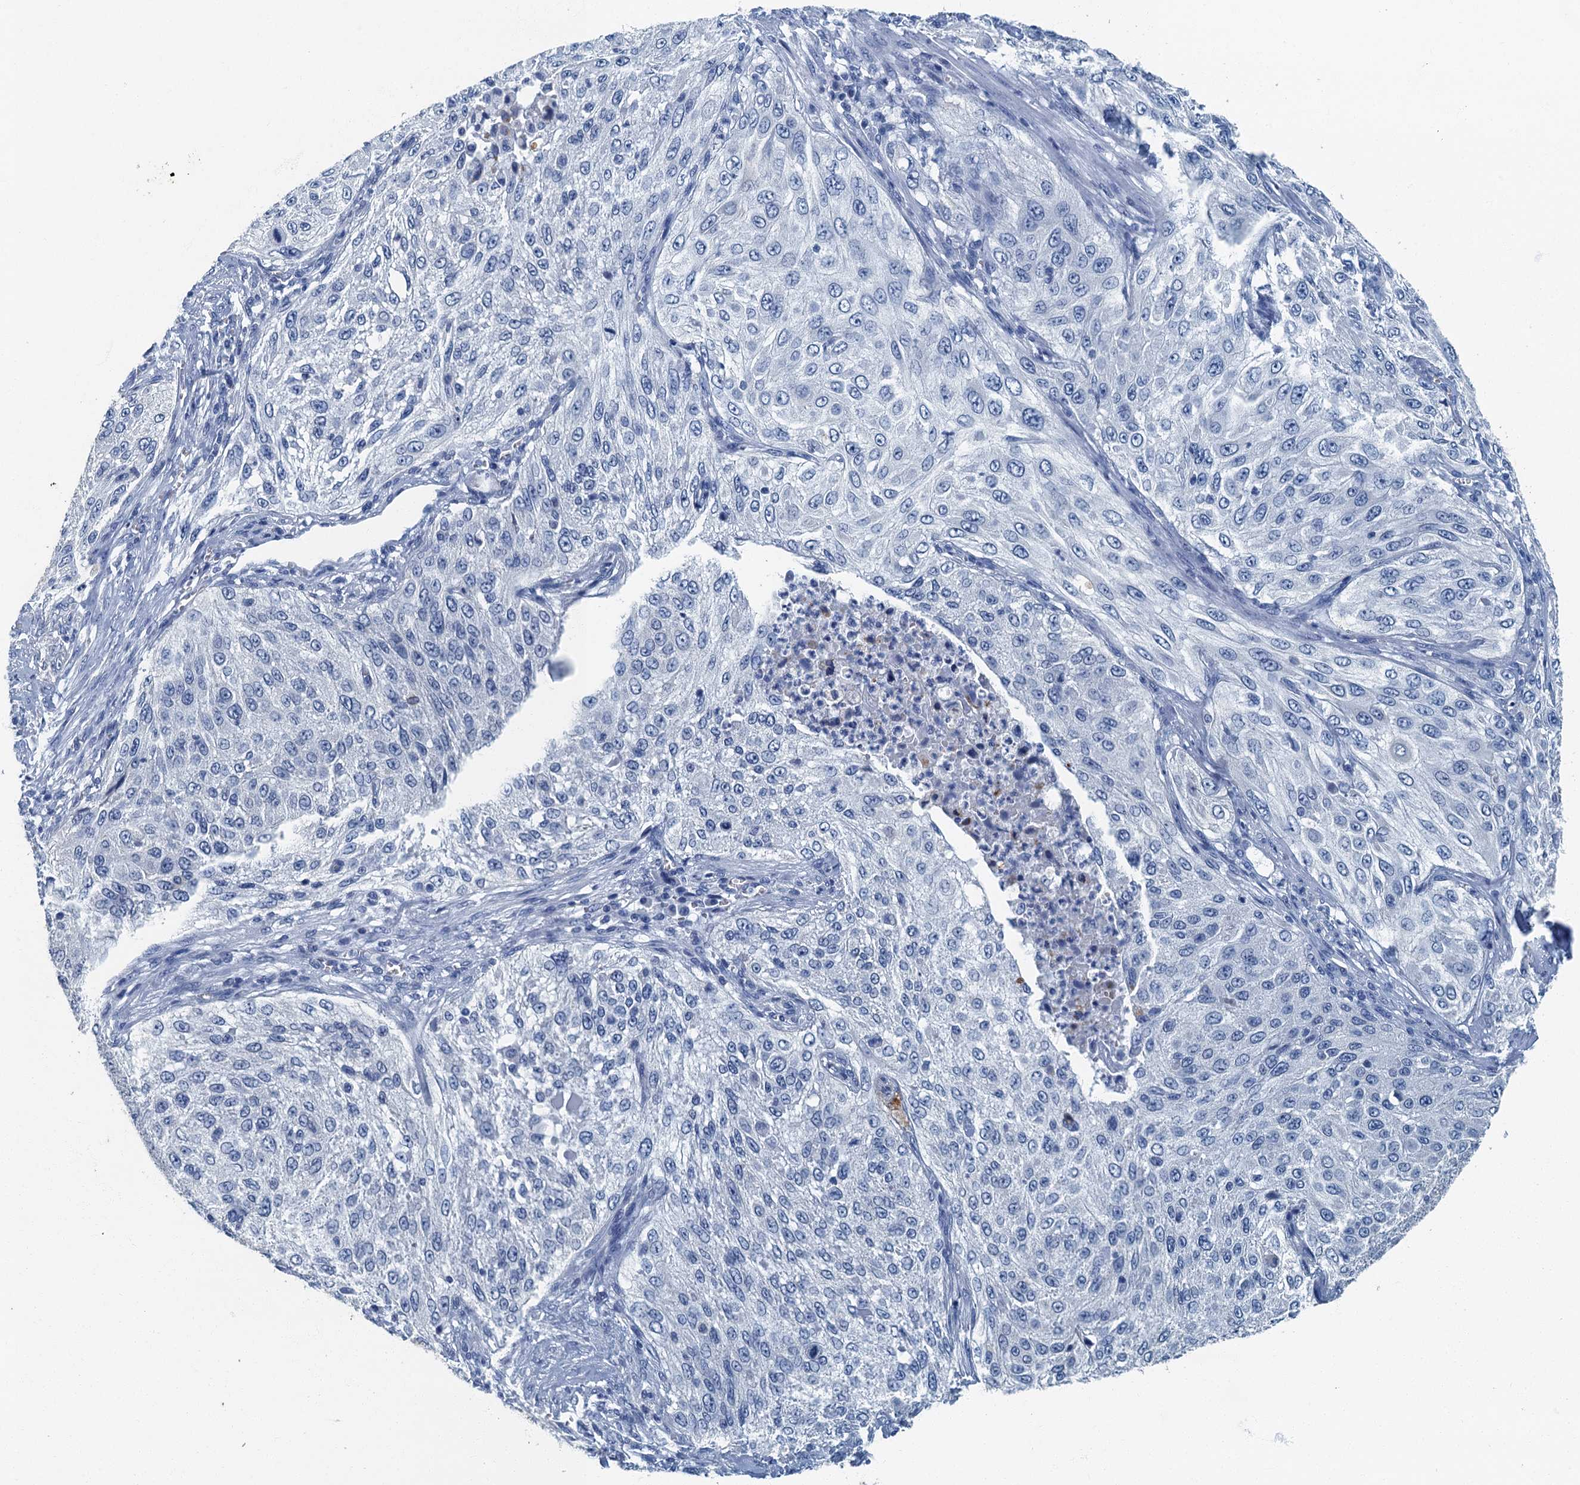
{"staining": {"intensity": "negative", "quantity": "none", "location": "none"}, "tissue": "cervical cancer", "cell_type": "Tumor cells", "image_type": "cancer", "snomed": [{"axis": "morphology", "description": "Squamous cell carcinoma, NOS"}, {"axis": "topography", "description": "Cervix"}], "caption": "Tumor cells show no significant staining in cervical squamous cell carcinoma.", "gene": "GADL1", "patient": {"sex": "female", "age": 42}}